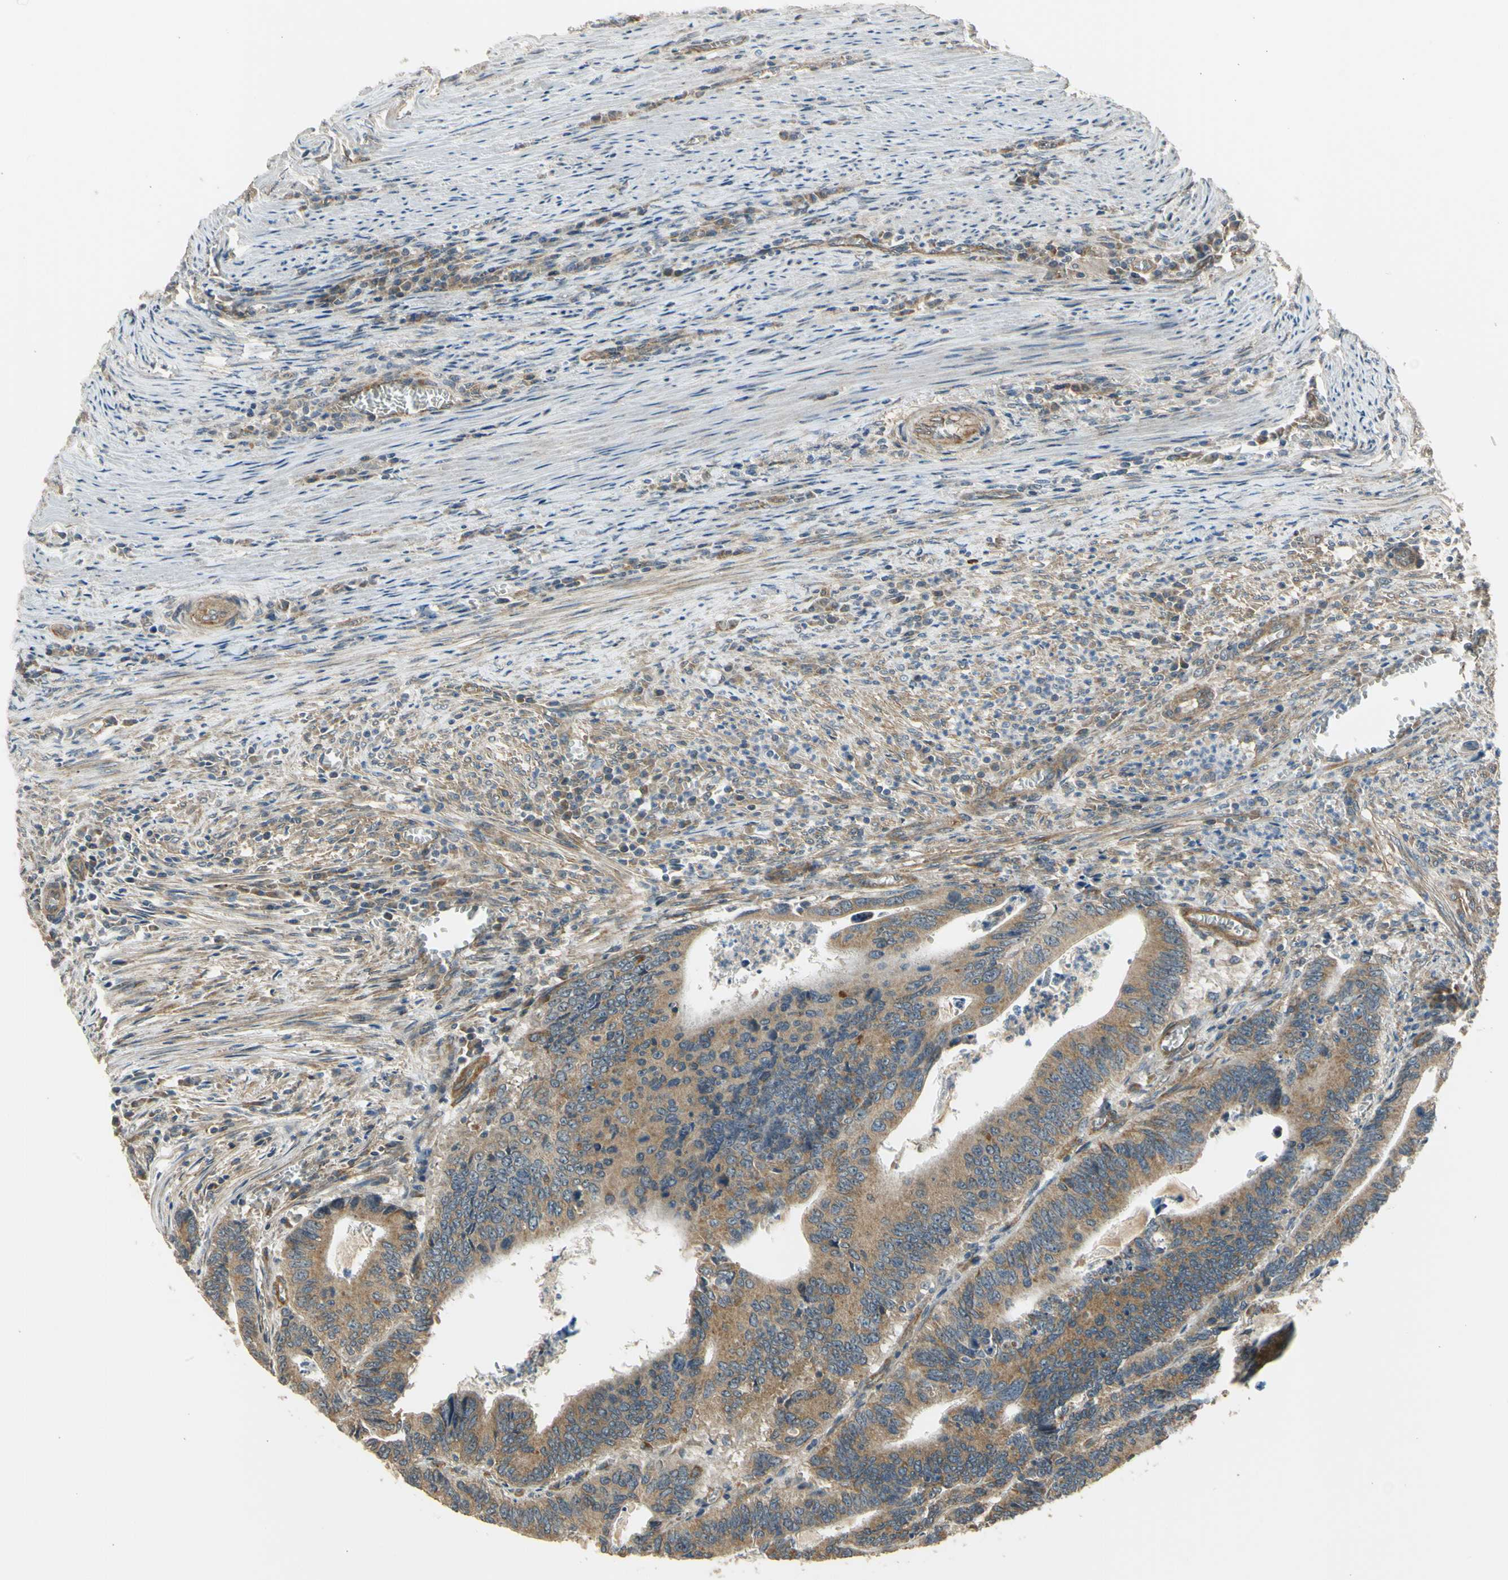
{"staining": {"intensity": "moderate", "quantity": ">75%", "location": "cytoplasmic/membranous"}, "tissue": "colorectal cancer", "cell_type": "Tumor cells", "image_type": "cancer", "snomed": [{"axis": "morphology", "description": "Adenocarcinoma, NOS"}, {"axis": "topography", "description": "Colon"}], "caption": "About >75% of tumor cells in adenocarcinoma (colorectal) show moderate cytoplasmic/membranous protein expression as visualized by brown immunohistochemical staining.", "gene": "EFNB2", "patient": {"sex": "male", "age": 72}}